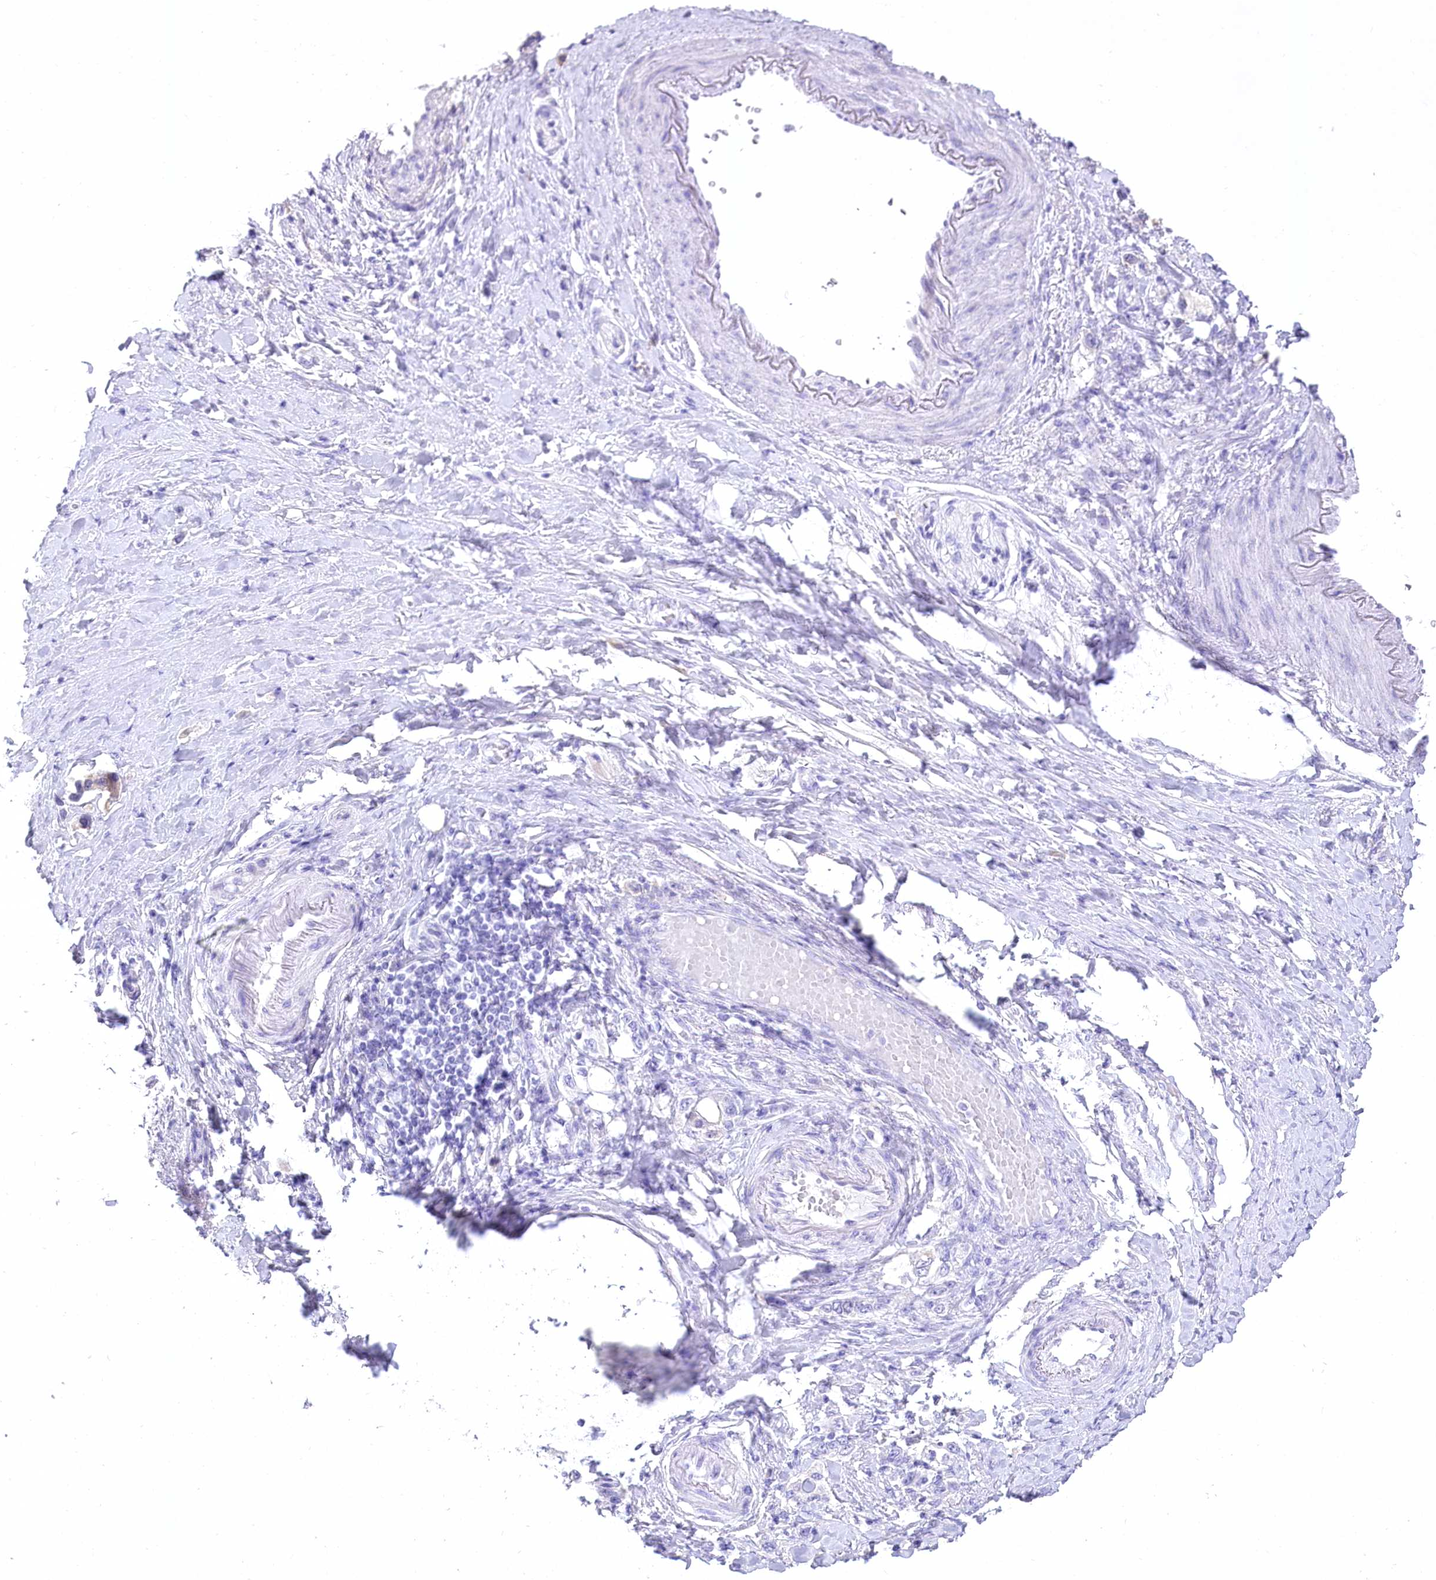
{"staining": {"intensity": "negative", "quantity": "none", "location": "none"}, "tissue": "stomach cancer", "cell_type": "Tumor cells", "image_type": "cancer", "snomed": [{"axis": "morphology", "description": "Adenocarcinoma, NOS"}, {"axis": "topography", "description": "Stomach"}], "caption": "DAB immunohistochemical staining of adenocarcinoma (stomach) displays no significant expression in tumor cells.", "gene": "PBLD", "patient": {"sex": "female", "age": 65}}